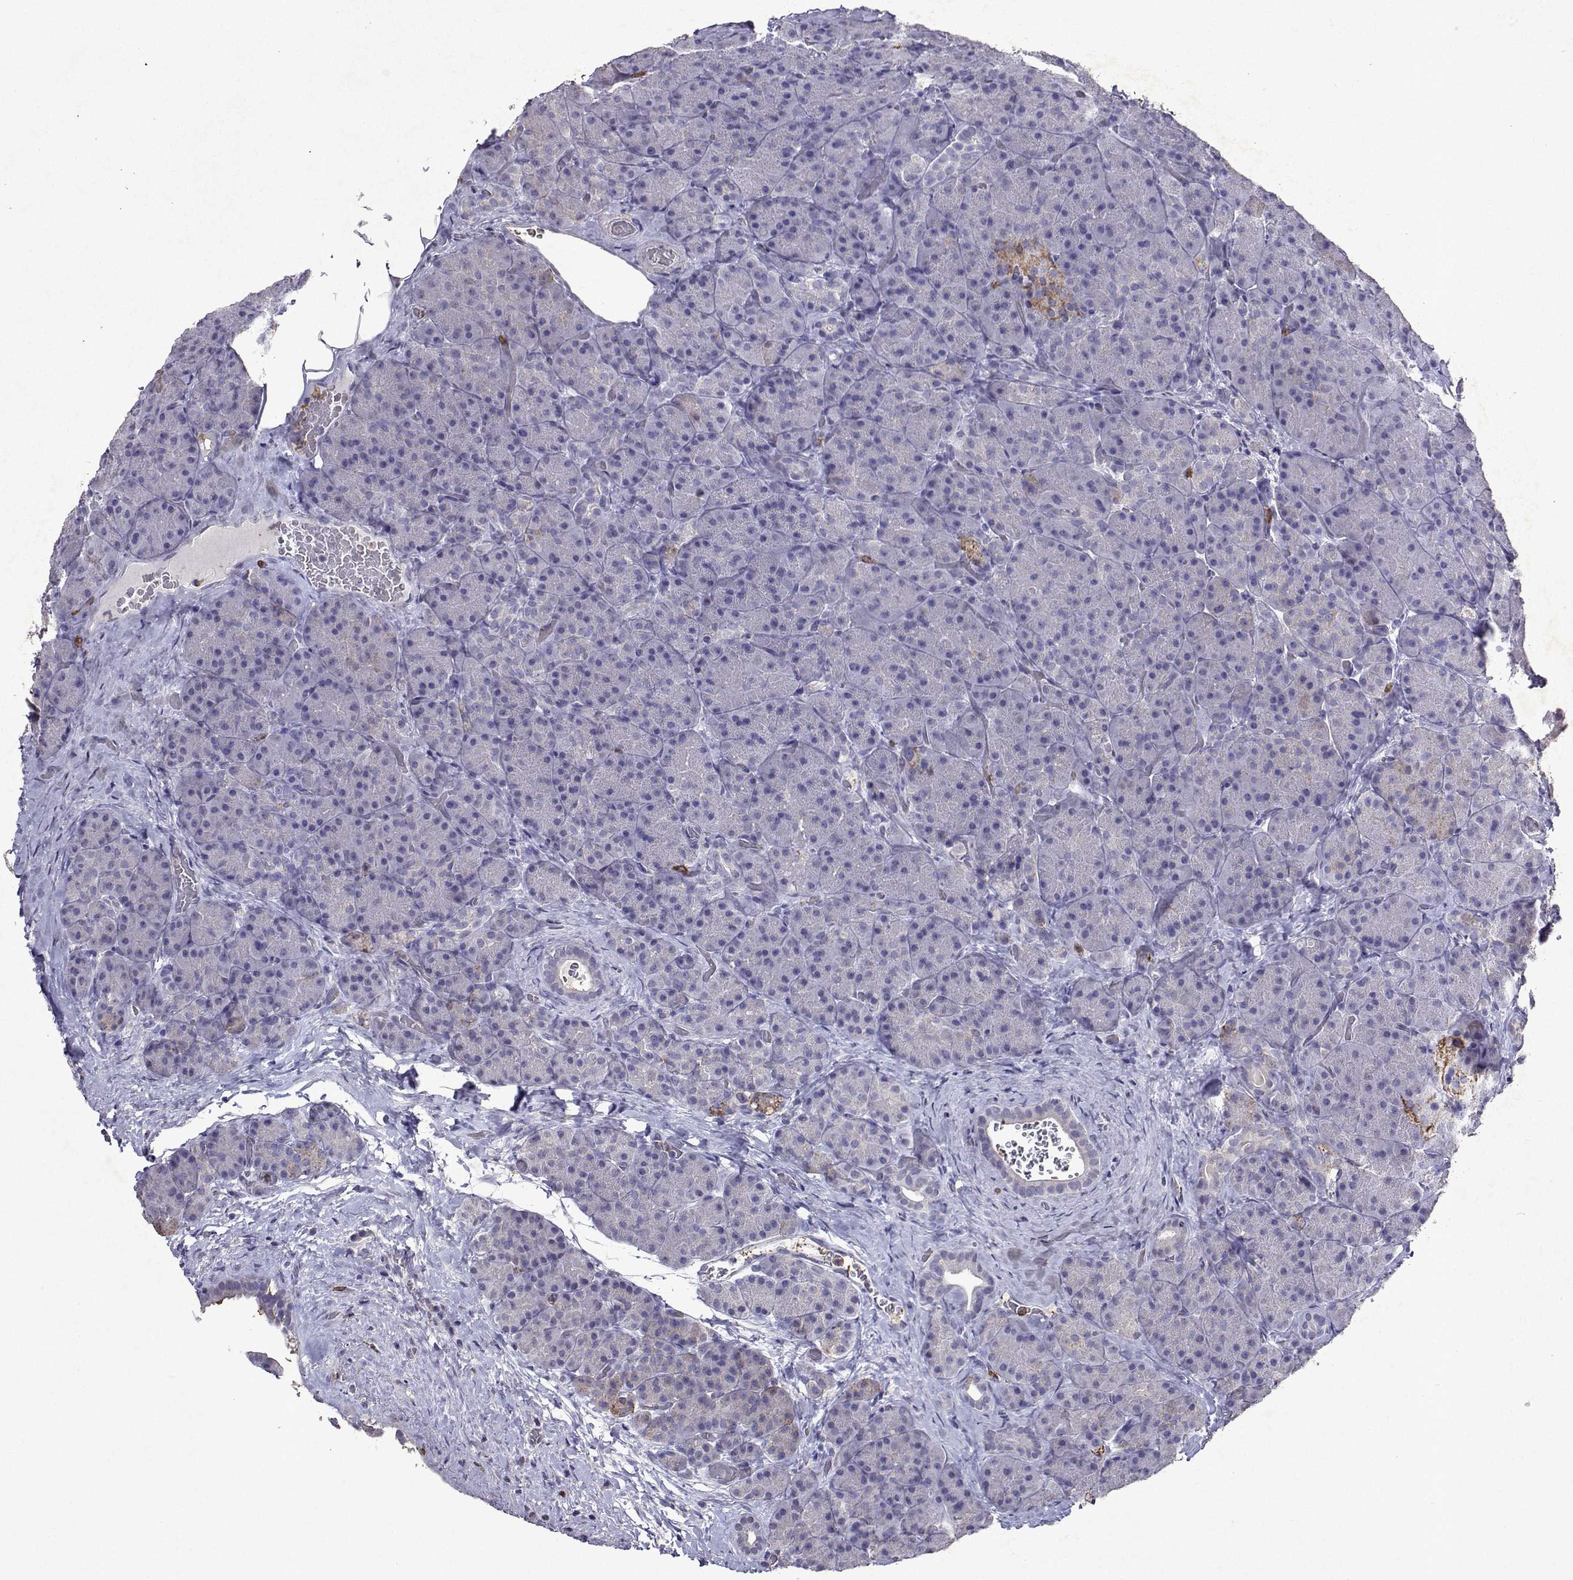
{"staining": {"intensity": "weak", "quantity": "<25%", "location": "cytoplasmic/membranous"}, "tissue": "pancreas", "cell_type": "Exocrine glandular cells", "image_type": "normal", "snomed": [{"axis": "morphology", "description": "Normal tissue, NOS"}, {"axis": "topography", "description": "Pancreas"}], "caption": "This is an IHC micrograph of normal pancreas. There is no staining in exocrine glandular cells.", "gene": "DUSP28", "patient": {"sex": "male", "age": 57}}